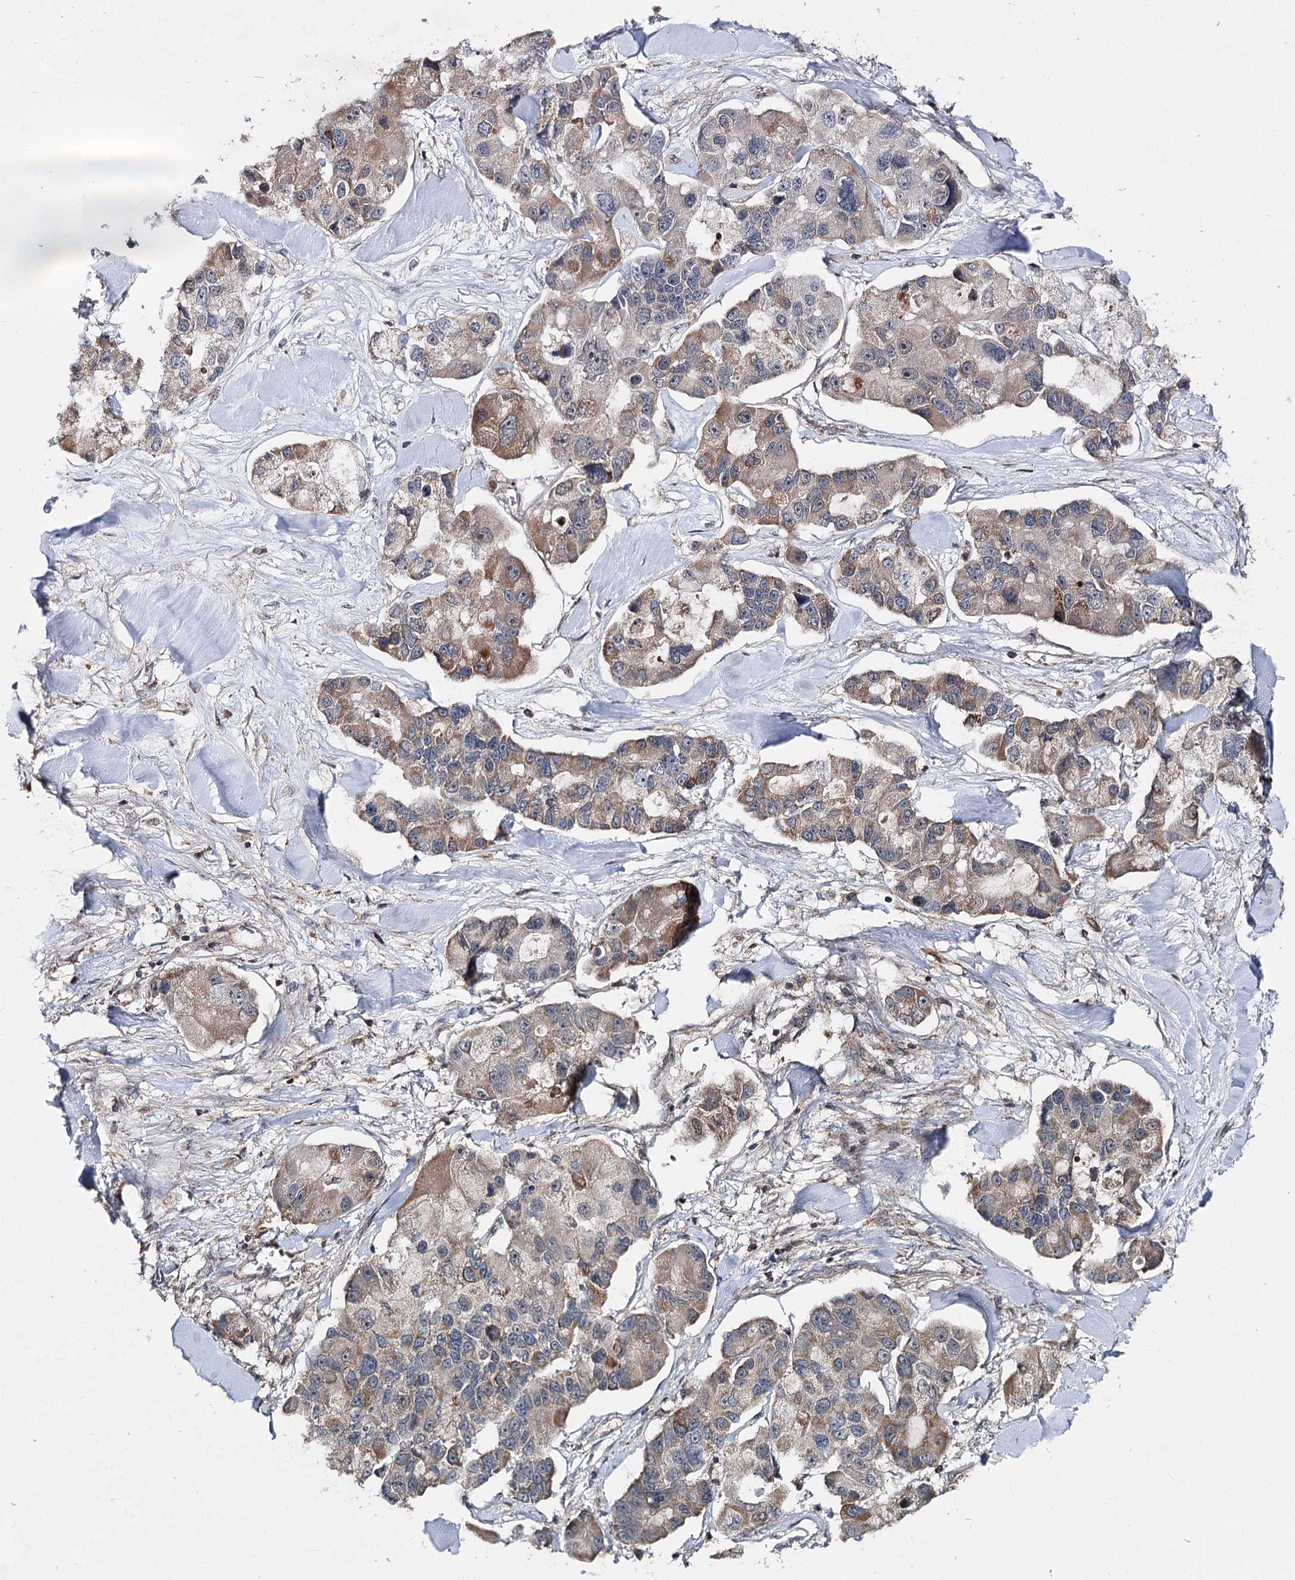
{"staining": {"intensity": "moderate", "quantity": "<25%", "location": "cytoplasmic/membranous"}, "tissue": "lung cancer", "cell_type": "Tumor cells", "image_type": "cancer", "snomed": [{"axis": "morphology", "description": "Adenocarcinoma, NOS"}, {"axis": "topography", "description": "Lung"}], "caption": "There is low levels of moderate cytoplasmic/membranous staining in tumor cells of adenocarcinoma (lung), as demonstrated by immunohistochemical staining (brown color).", "gene": "MINDY3", "patient": {"sex": "female", "age": 54}}